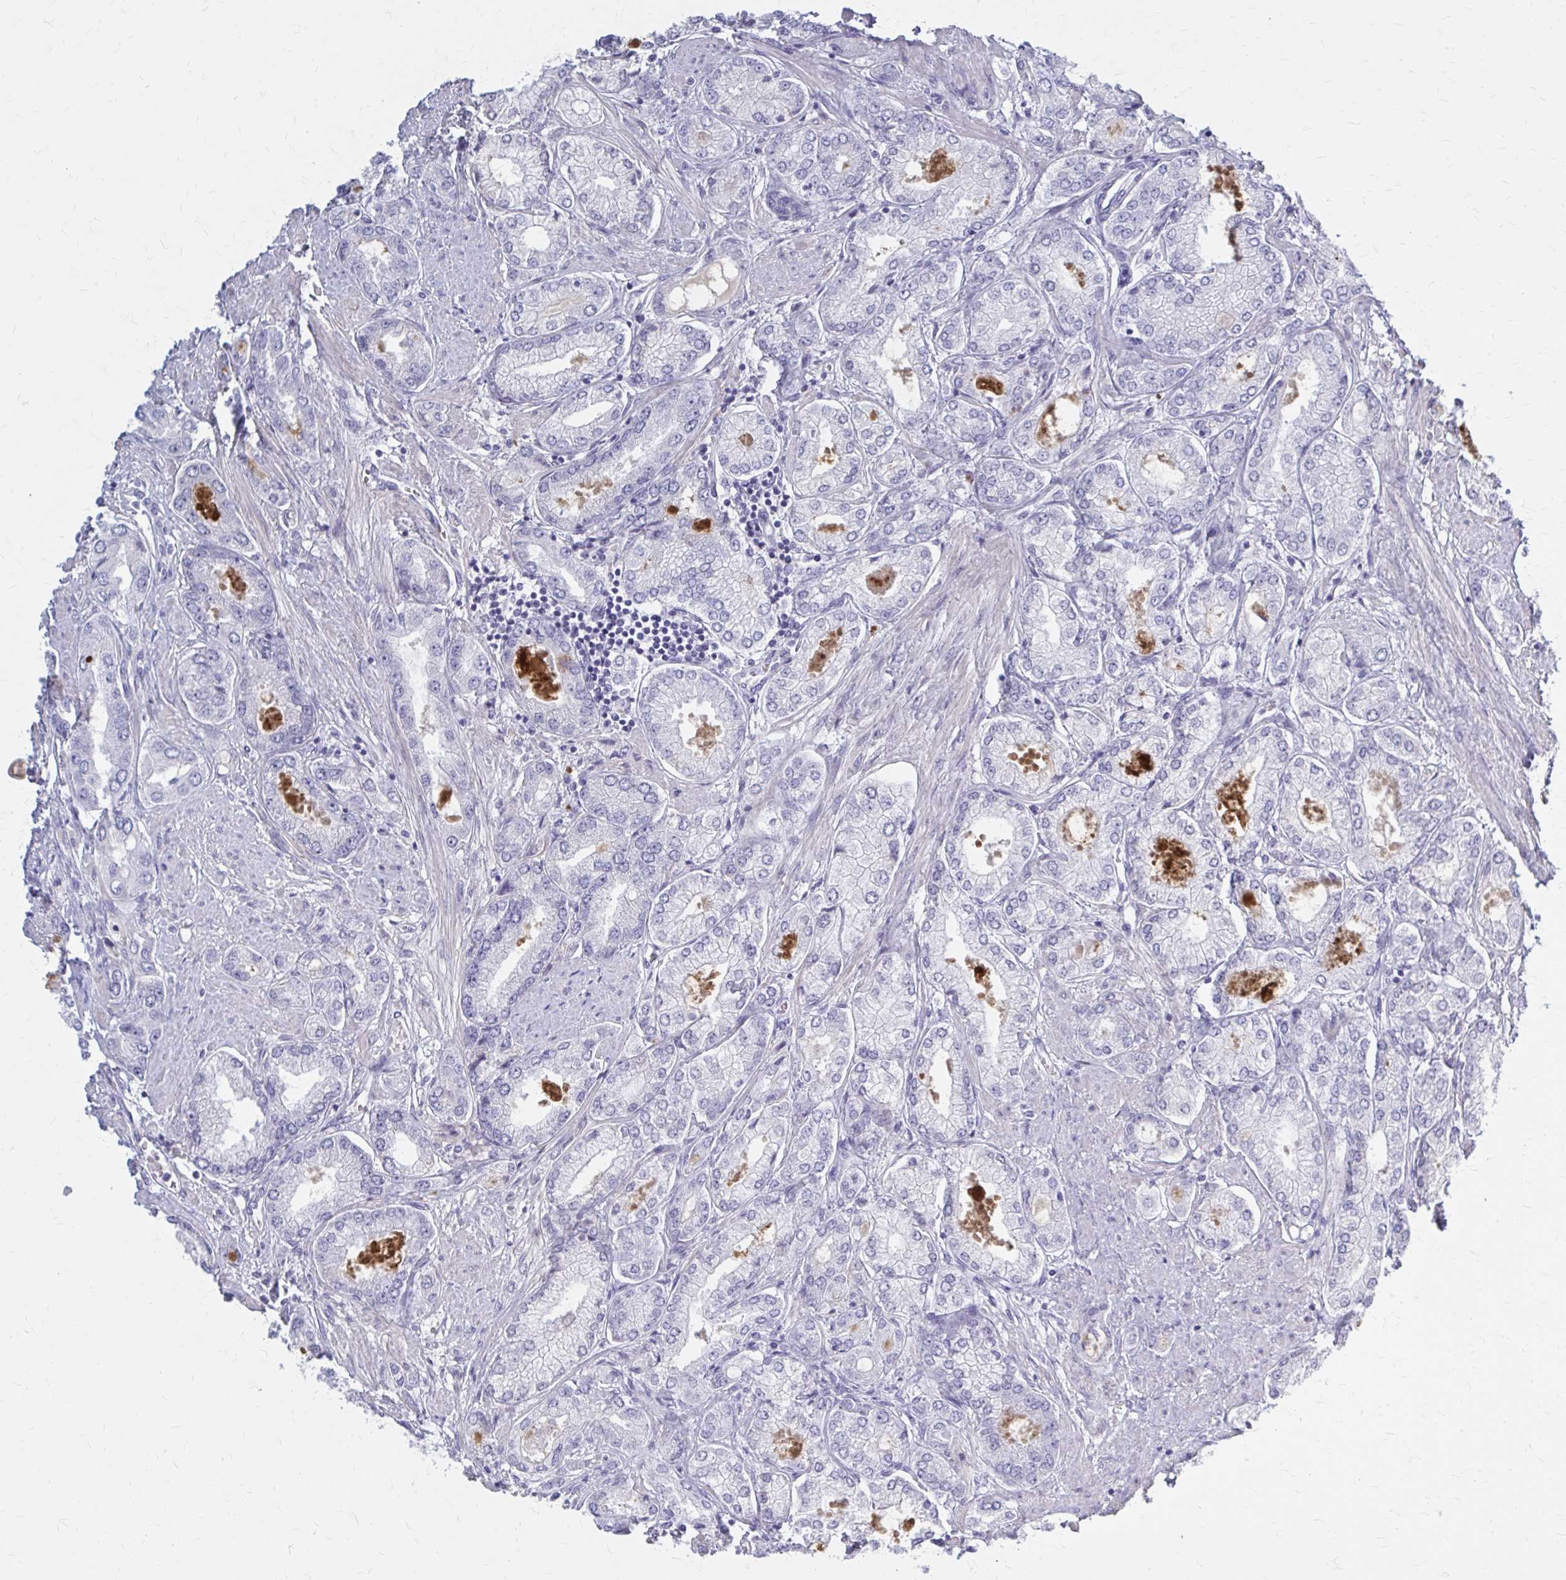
{"staining": {"intensity": "negative", "quantity": "none", "location": "none"}, "tissue": "prostate cancer", "cell_type": "Tumor cells", "image_type": "cancer", "snomed": [{"axis": "morphology", "description": "Adenocarcinoma, High grade"}, {"axis": "topography", "description": "Prostate"}], "caption": "Immunohistochemical staining of human prostate adenocarcinoma (high-grade) exhibits no significant staining in tumor cells.", "gene": "SERPIND1", "patient": {"sex": "male", "age": 68}}